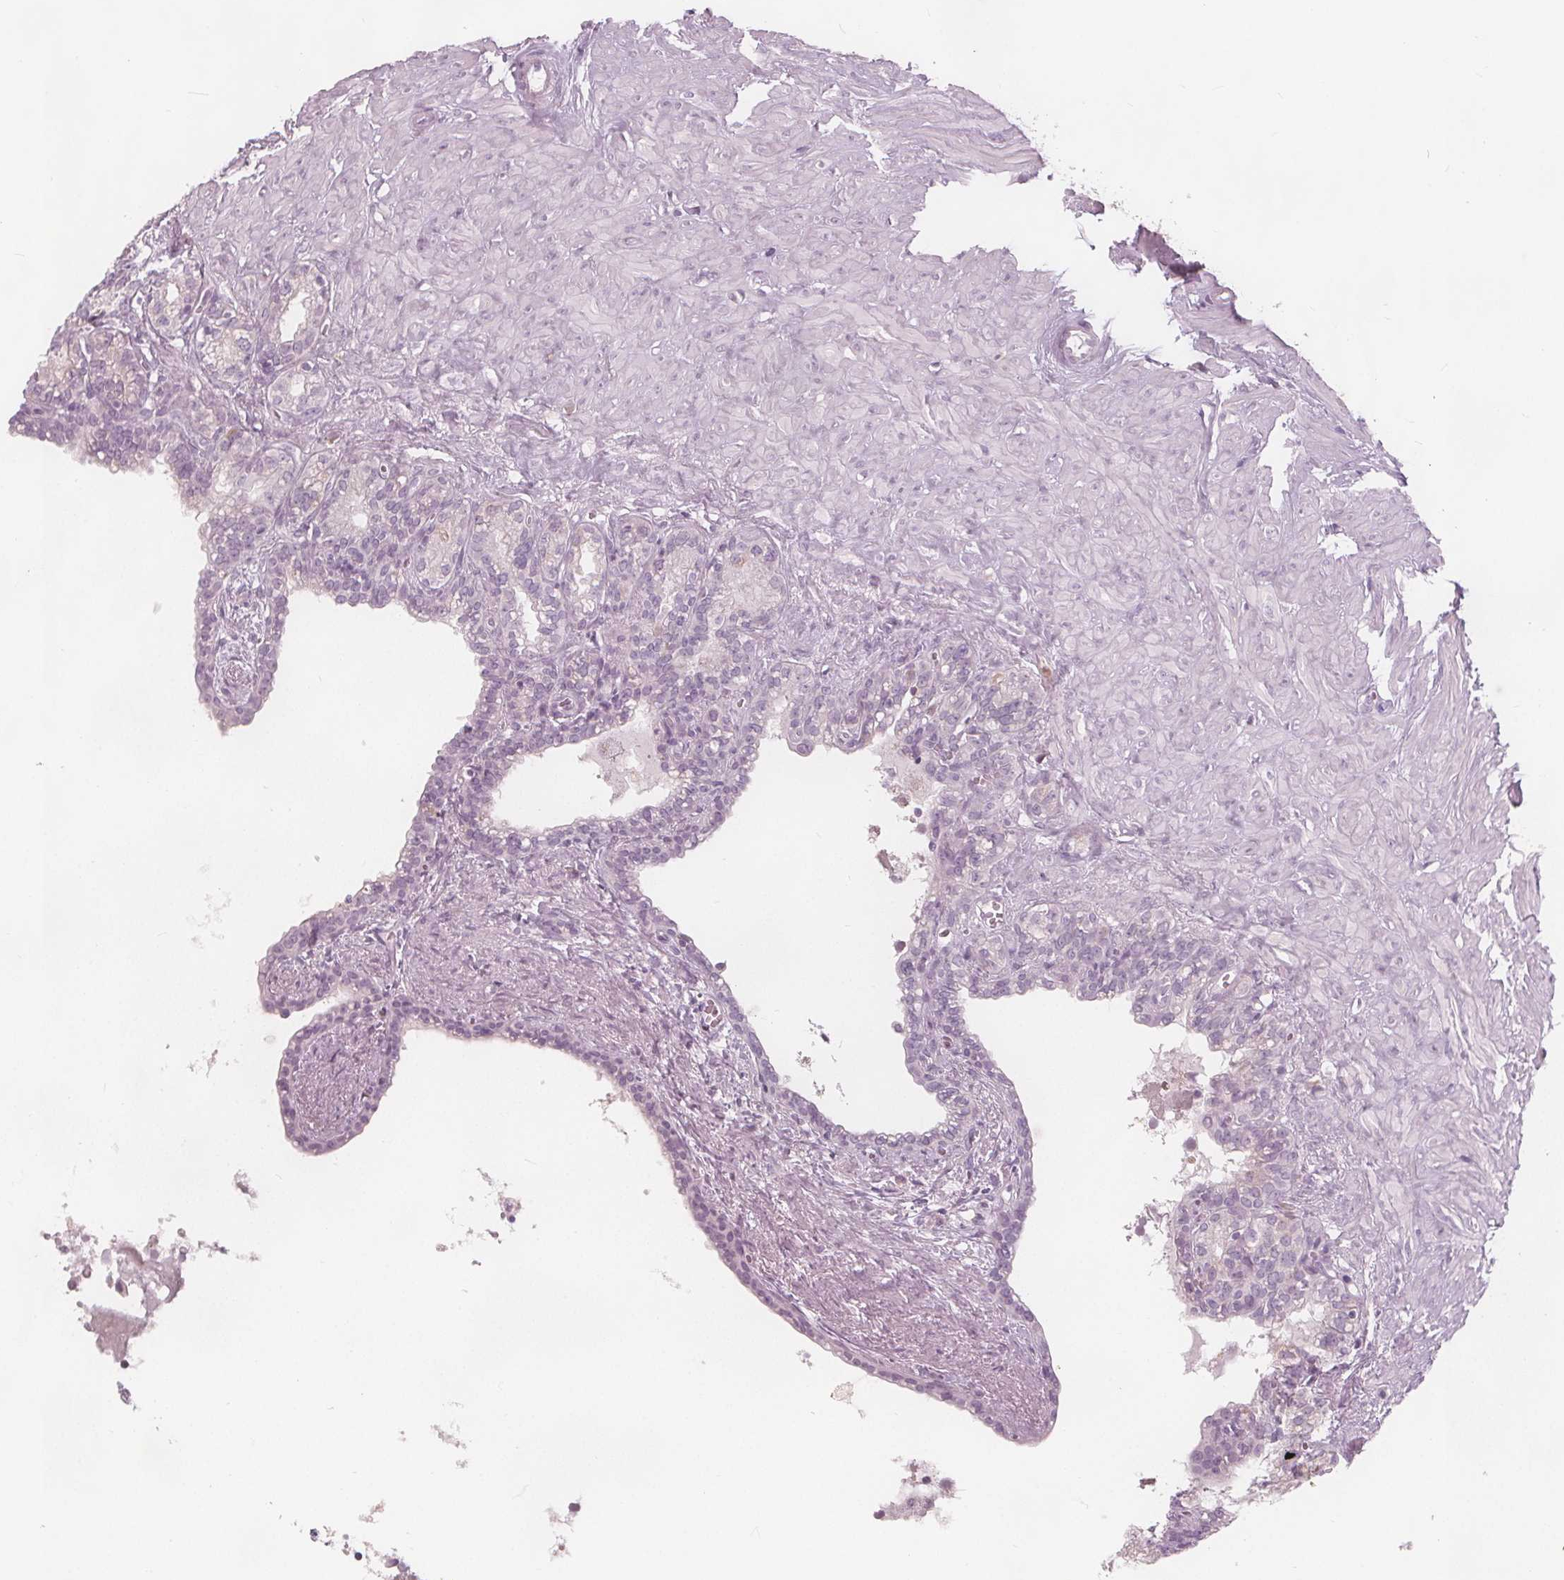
{"staining": {"intensity": "negative", "quantity": "none", "location": "none"}, "tissue": "seminal vesicle", "cell_type": "Glandular cells", "image_type": "normal", "snomed": [{"axis": "morphology", "description": "Normal tissue, NOS"}, {"axis": "morphology", "description": "Urothelial carcinoma, NOS"}, {"axis": "topography", "description": "Urinary bladder"}, {"axis": "topography", "description": "Seminal veicle"}], "caption": "Histopathology image shows no protein positivity in glandular cells of benign seminal vesicle.", "gene": "BRSK1", "patient": {"sex": "male", "age": 76}}